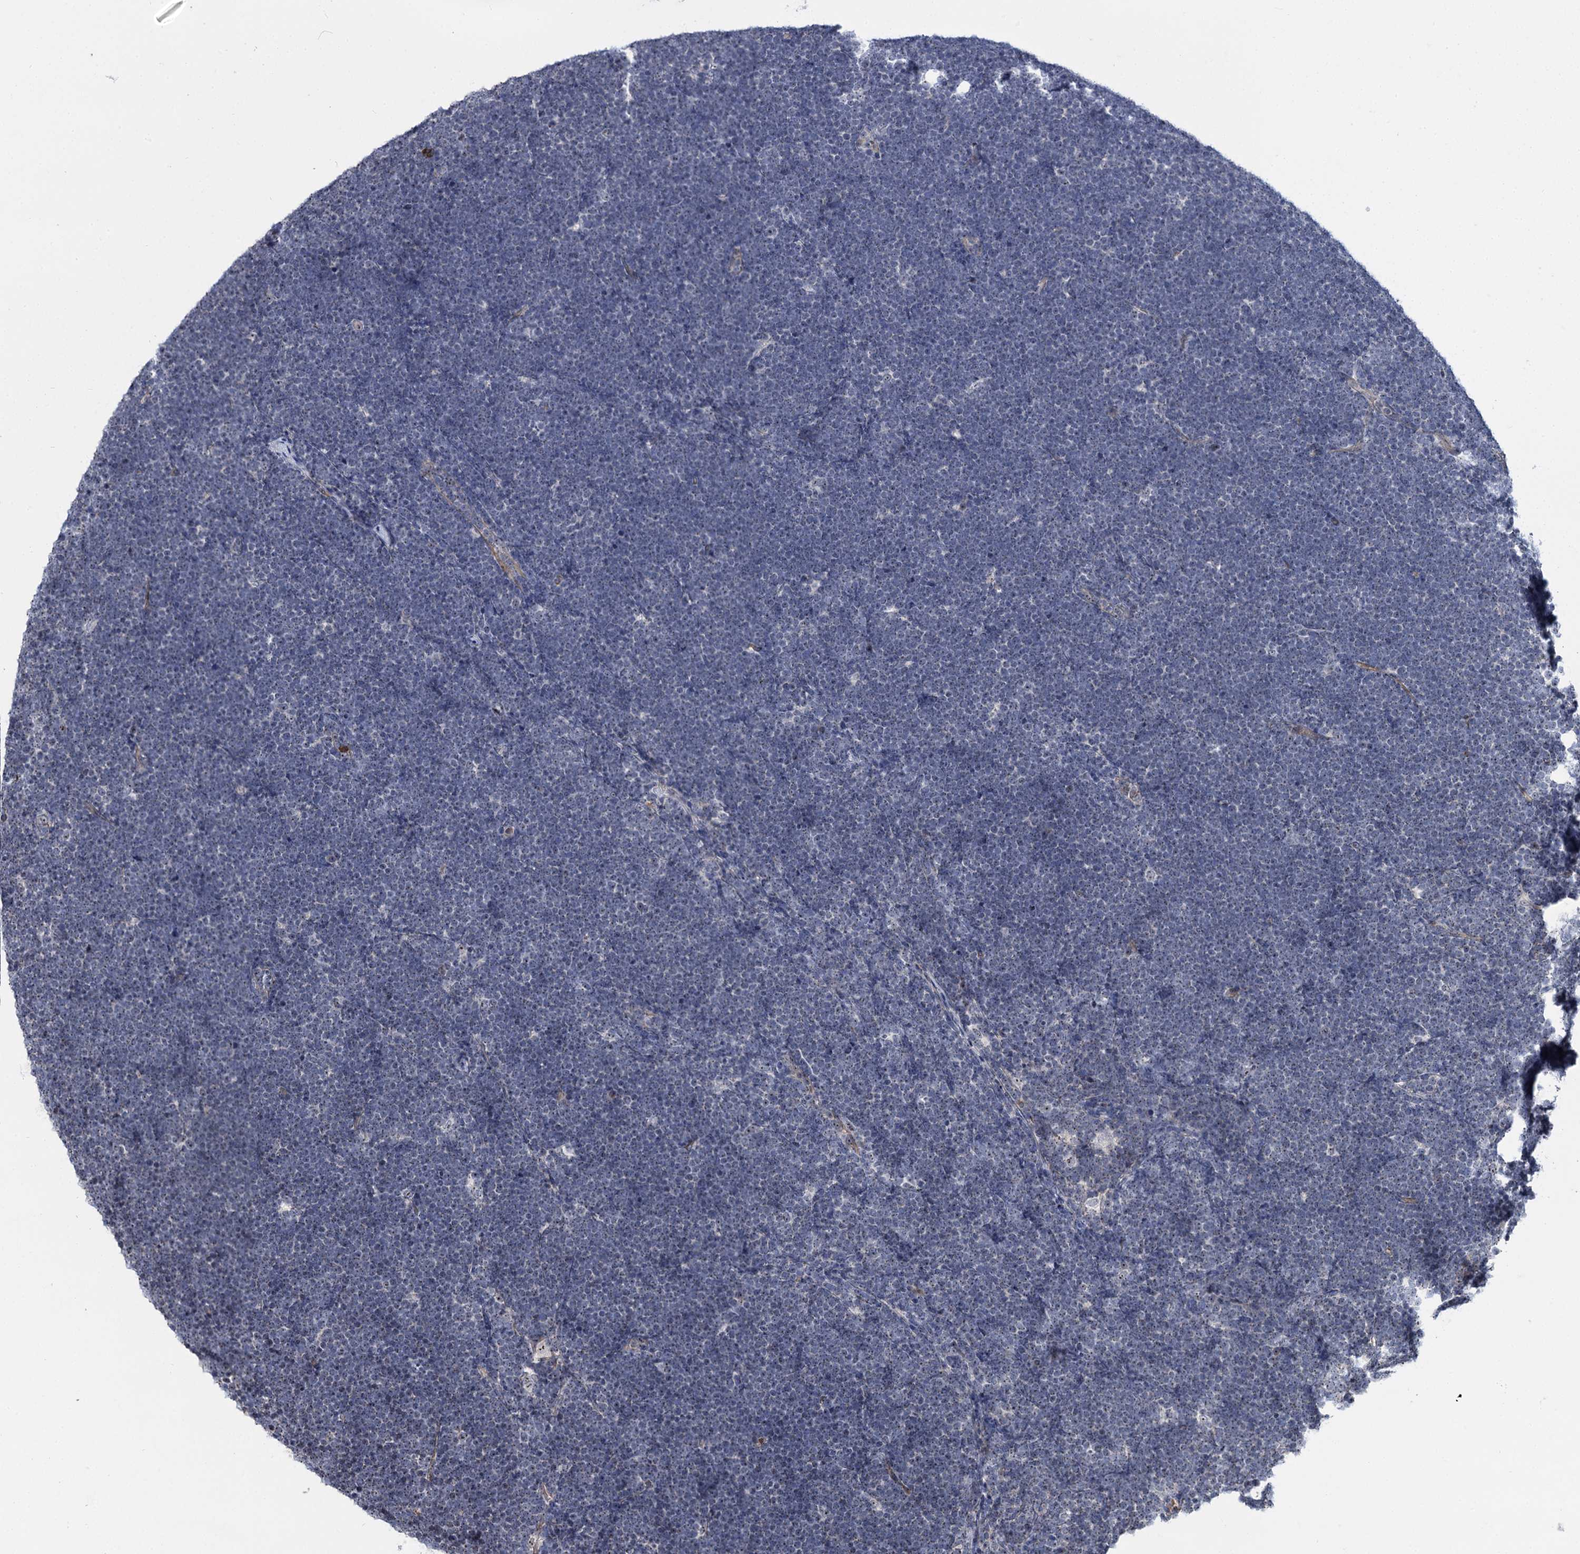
{"staining": {"intensity": "negative", "quantity": "none", "location": "none"}, "tissue": "lymphoma", "cell_type": "Tumor cells", "image_type": "cancer", "snomed": [{"axis": "morphology", "description": "Malignant lymphoma, non-Hodgkin's type, High grade"}, {"axis": "topography", "description": "Lymph node"}], "caption": "An immunohistochemistry (IHC) histopathology image of lymphoma is shown. There is no staining in tumor cells of lymphoma.", "gene": "SUPT20H", "patient": {"sex": "male", "age": 13}}